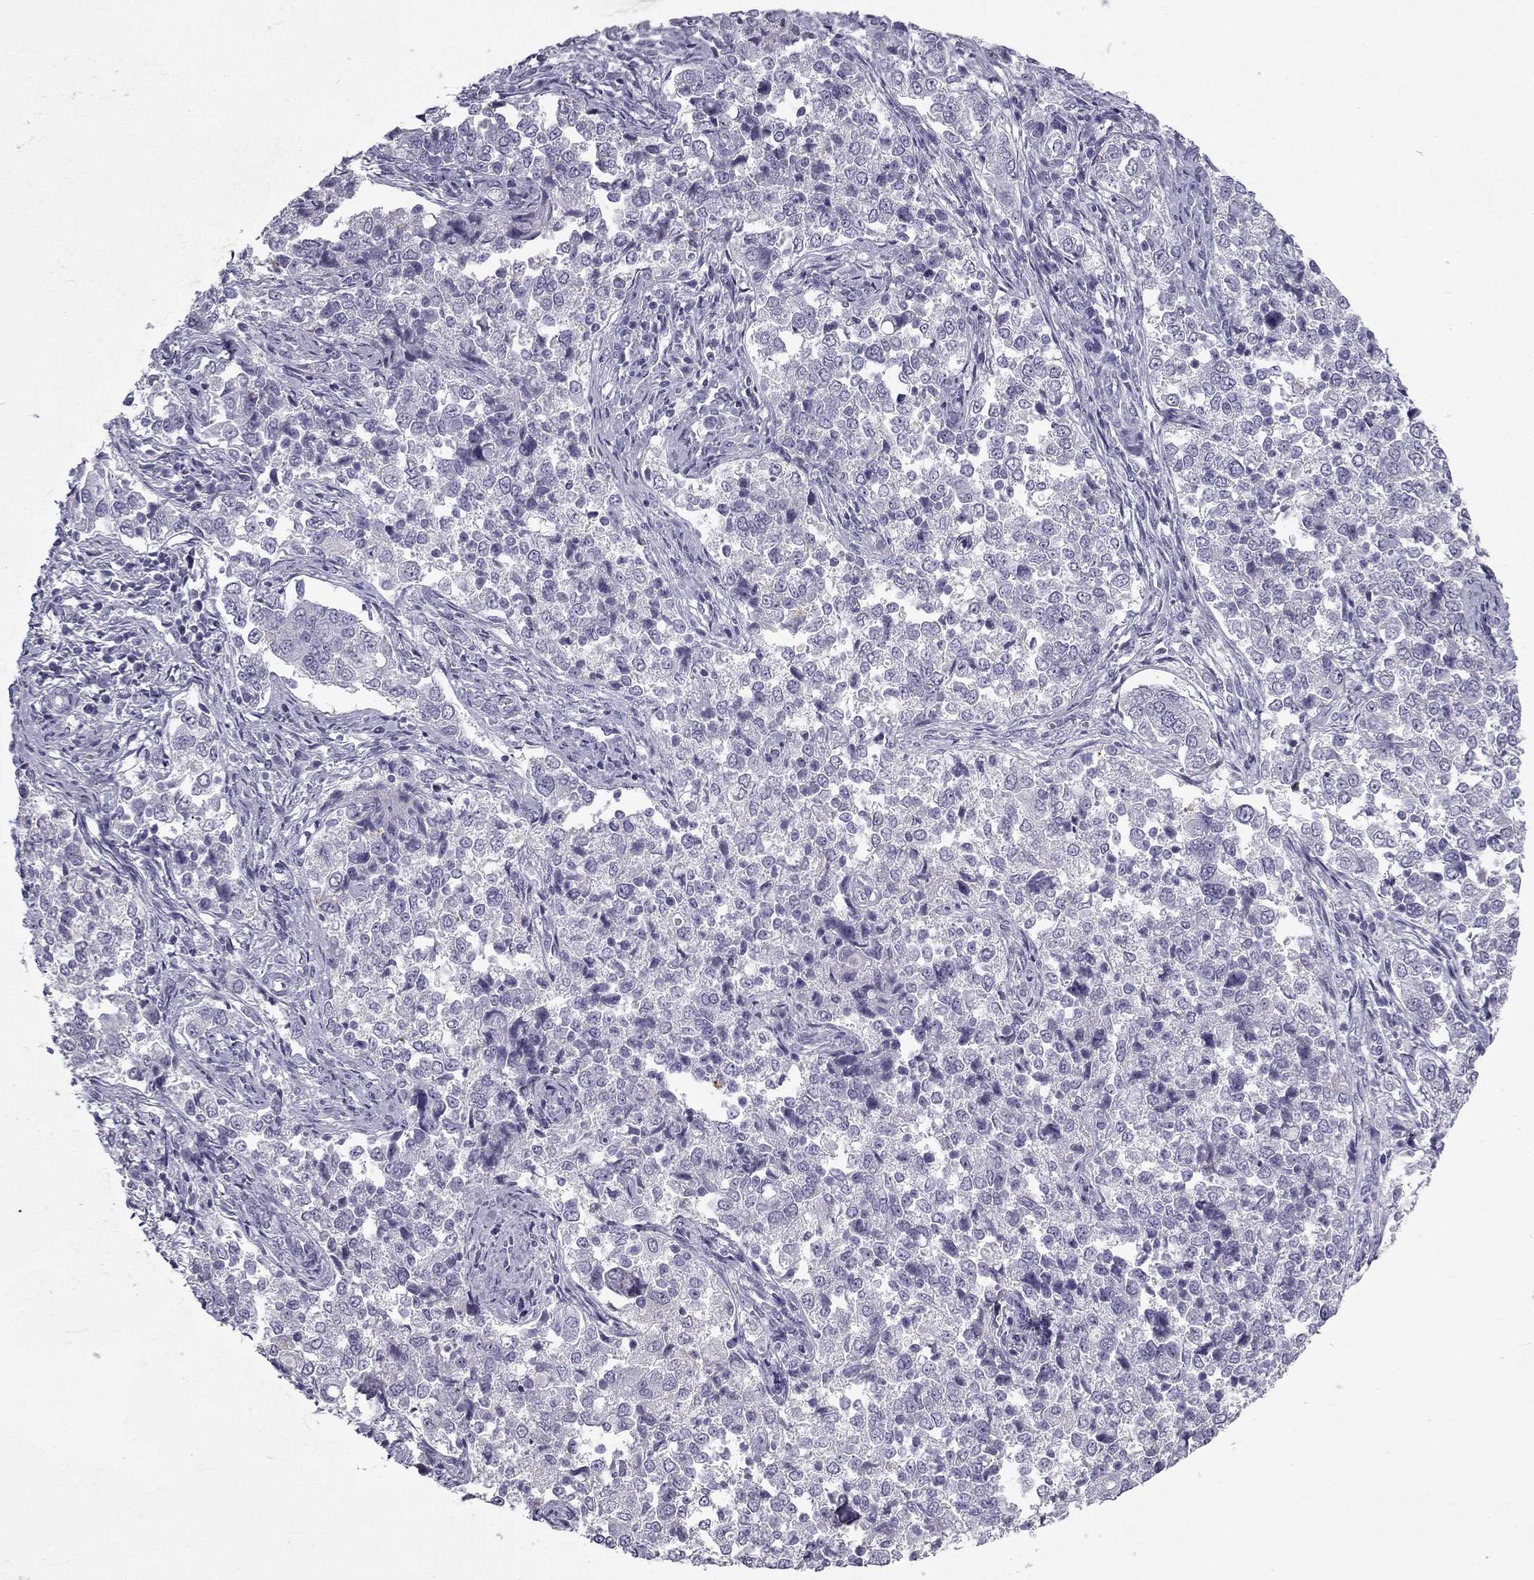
{"staining": {"intensity": "negative", "quantity": "none", "location": "none"}, "tissue": "endometrial cancer", "cell_type": "Tumor cells", "image_type": "cancer", "snomed": [{"axis": "morphology", "description": "Adenocarcinoma, NOS"}, {"axis": "topography", "description": "Endometrium"}], "caption": "Immunohistochemistry micrograph of neoplastic tissue: endometrial cancer stained with DAB (3,3'-diaminobenzidine) reveals no significant protein positivity in tumor cells.", "gene": "MC5R", "patient": {"sex": "female", "age": 43}}